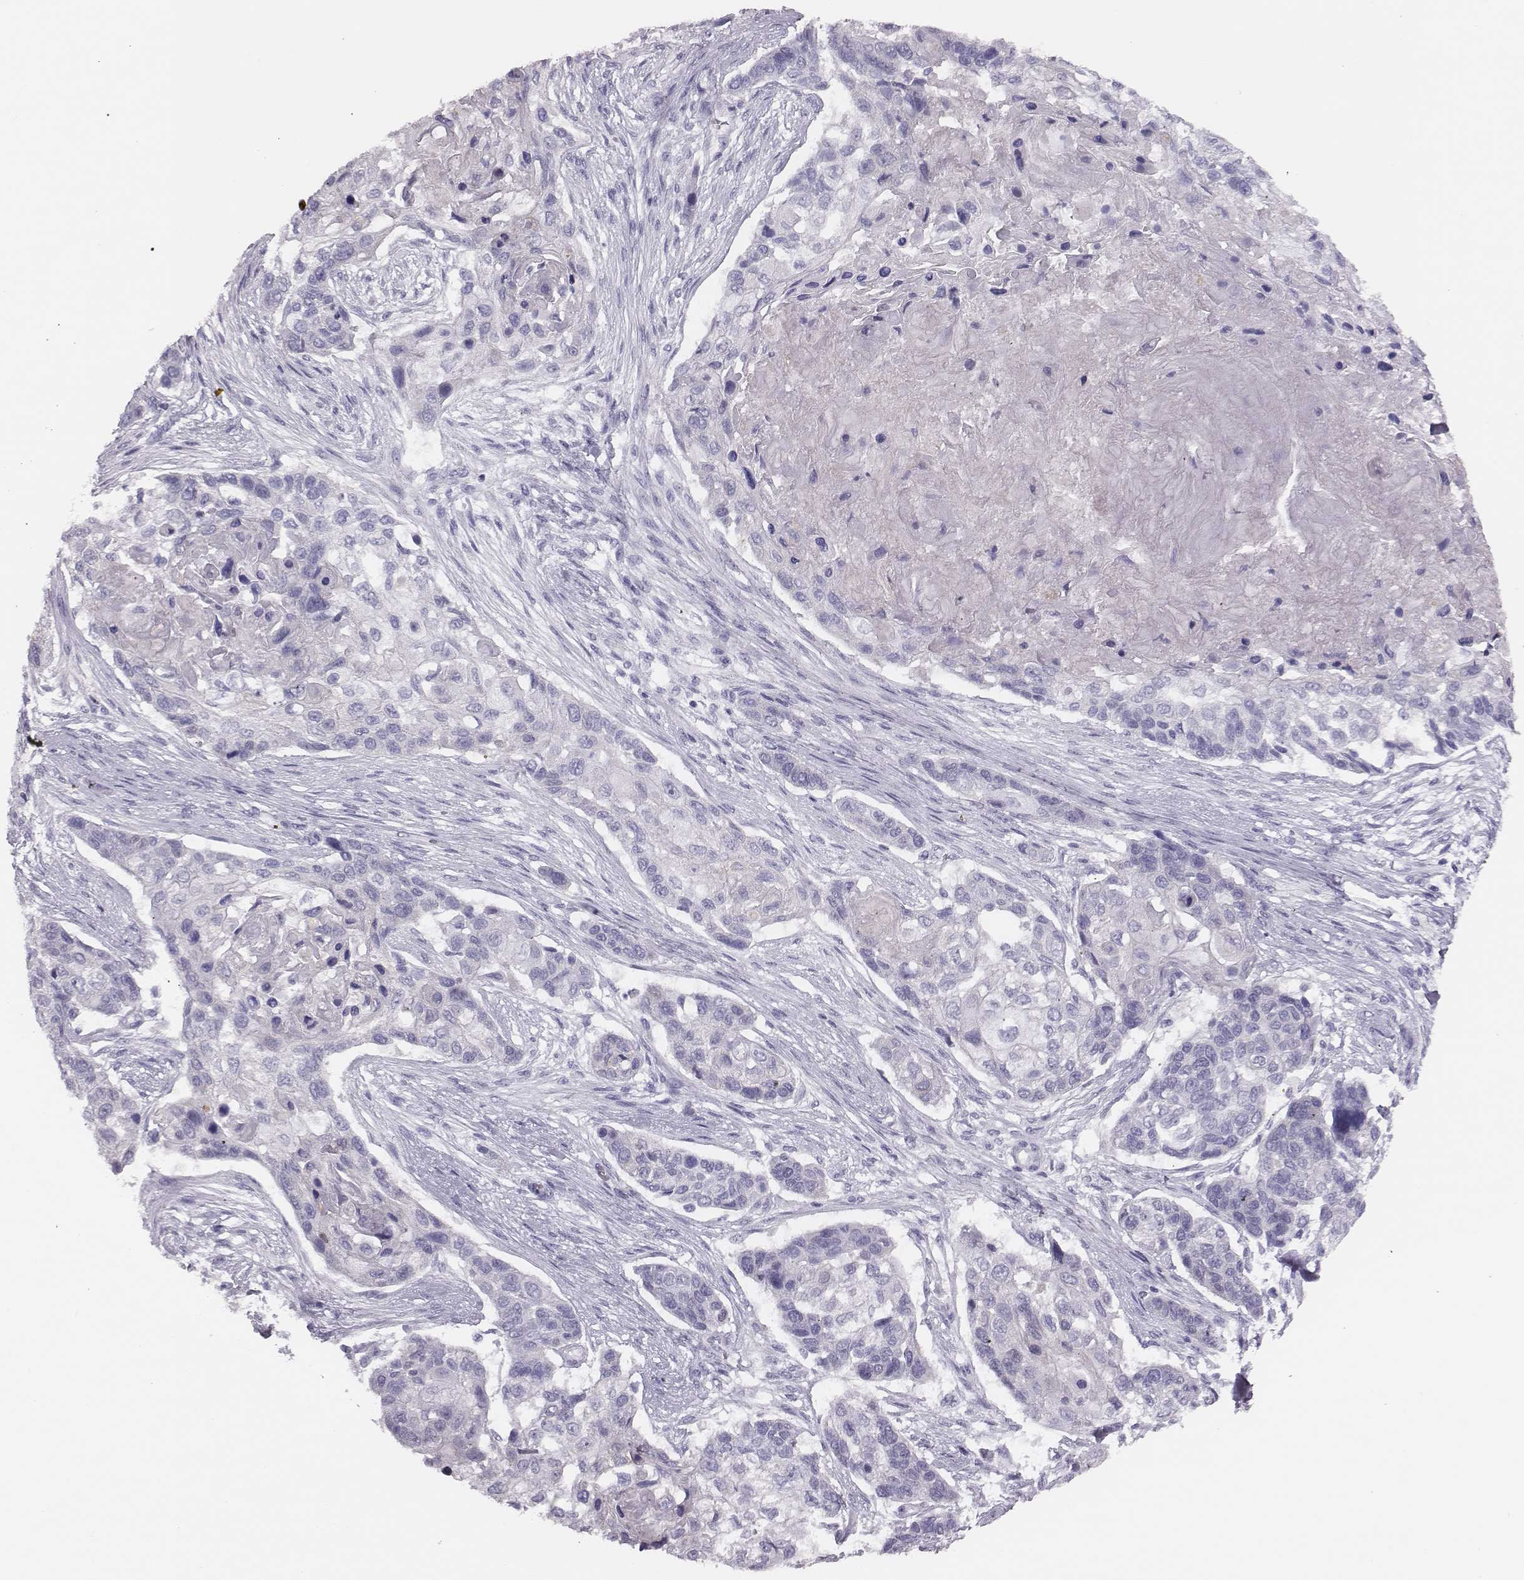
{"staining": {"intensity": "negative", "quantity": "none", "location": "none"}, "tissue": "lung cancer", "cell_type": "Tumor cells", "image_type": "cancer", "snomed": [{"axis": "morphology", "description": "Squamous cell carcinoma, NOS"}, {"axis": "topography", "description": "Lung"}], "caption": "High magnification brightfield microscopy of squamous cell carcinoma (lung) stained with DAB (brown) and counterstained with hematoxylin (blue): tumor cells show no significant staining. (Immunohistochemistry (ihc), brightfield microscopy, high magnification).", "gene": "H1-6", "patient": {"sex": "male", "age": 69}}